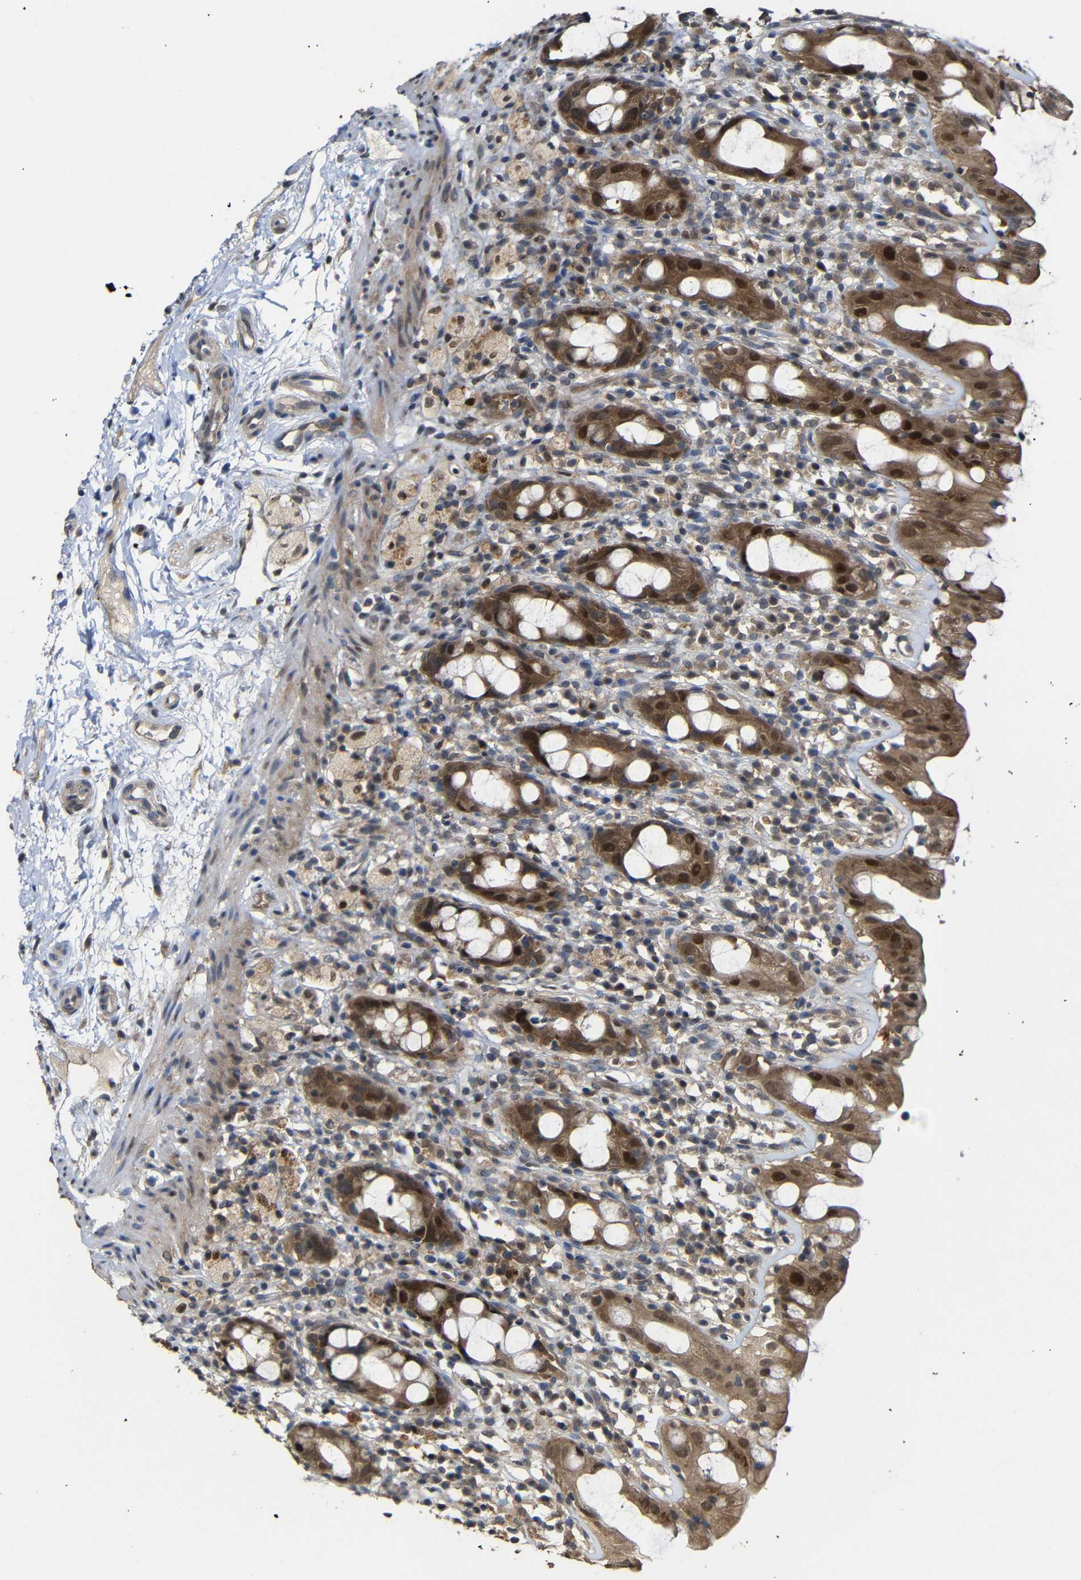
{"staining": {"intensity": "moderate", "quantity": ">75%", "location": "cytoplasmic/membranous,nuclear"}, "tissue": "rectum", "cell_type": "Glandular cells", "image_type": "normal", "snomed": [{"axis": "morphology", "description": "Normal tissue, NOS"}, {"axis": "topography", "description": "Rectum"}], "caption": "Rectum was stained to show a protein in brown. There is medium levels of moderate cytoplasmic/membranous,nuclear staining in about >75% of glandular cells. (DAB = brown stain, brightfield microscopy at high magnification).", "gene": "ATG12", "patient": {"sex": "male", "age": 44}}